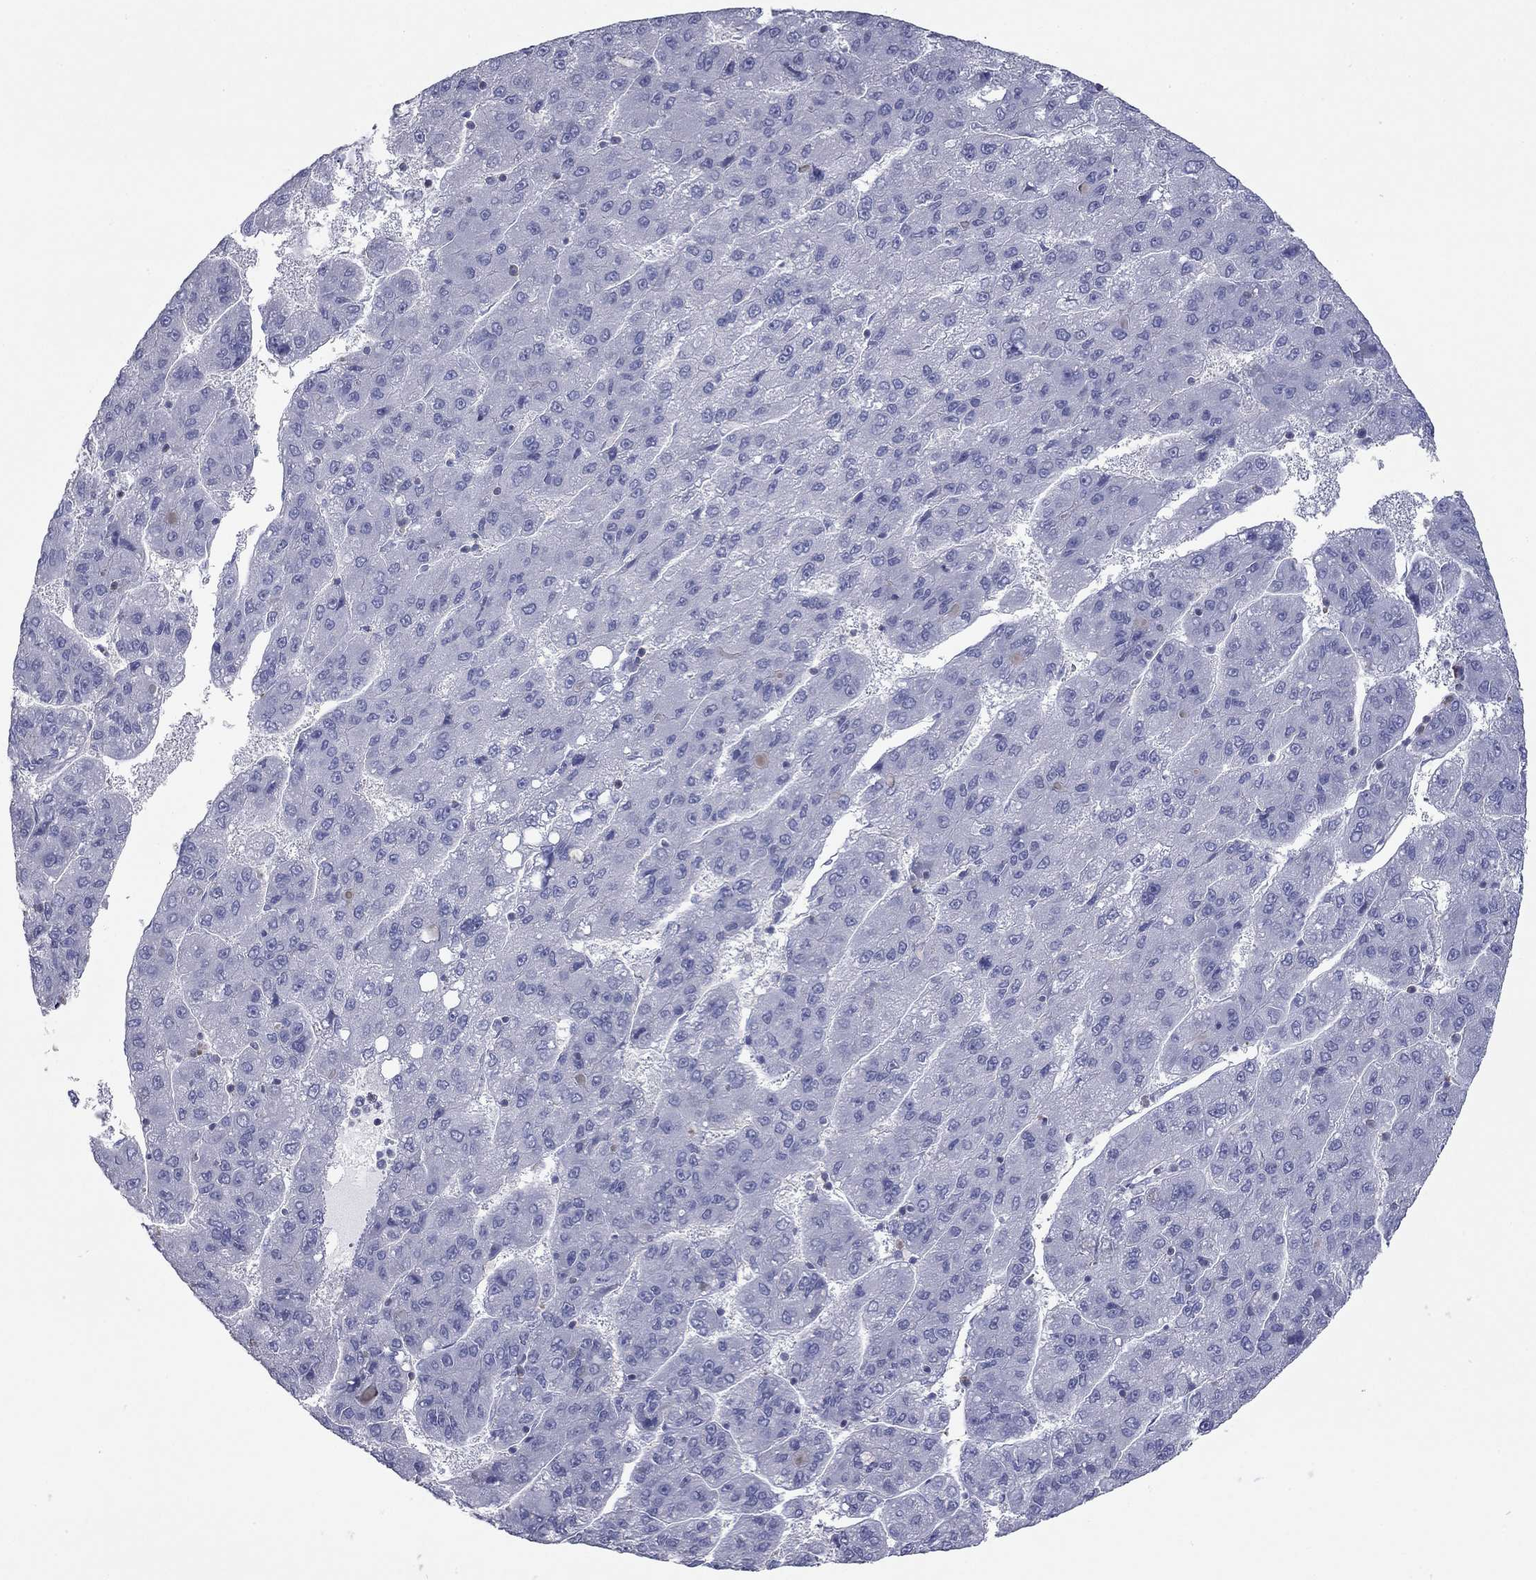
{"staining": {"intensity": "negative", "quantity": "none", "location": "none"}, "tissue": "liver cancer", "cell_type": "Tumor cells", "image_type": "cancer", "snomed": [{"axis": "morphology", "description": "Carcinoma, Hepatocellular, NOS"}, {"axis": "topography", "description": "Liver"}], "caption": "DAB immunohistochemical staining of human liver hepatocellular carcinoma shows no significant expression in tumor cells. The staining is performed using DAB (3,3'-diaminobenzidine) brown chromogen with nuclei counter-stained in using hematoxylin.", "gene": "ACTL7B", "patient": {"sex": "female", "age": 82}}